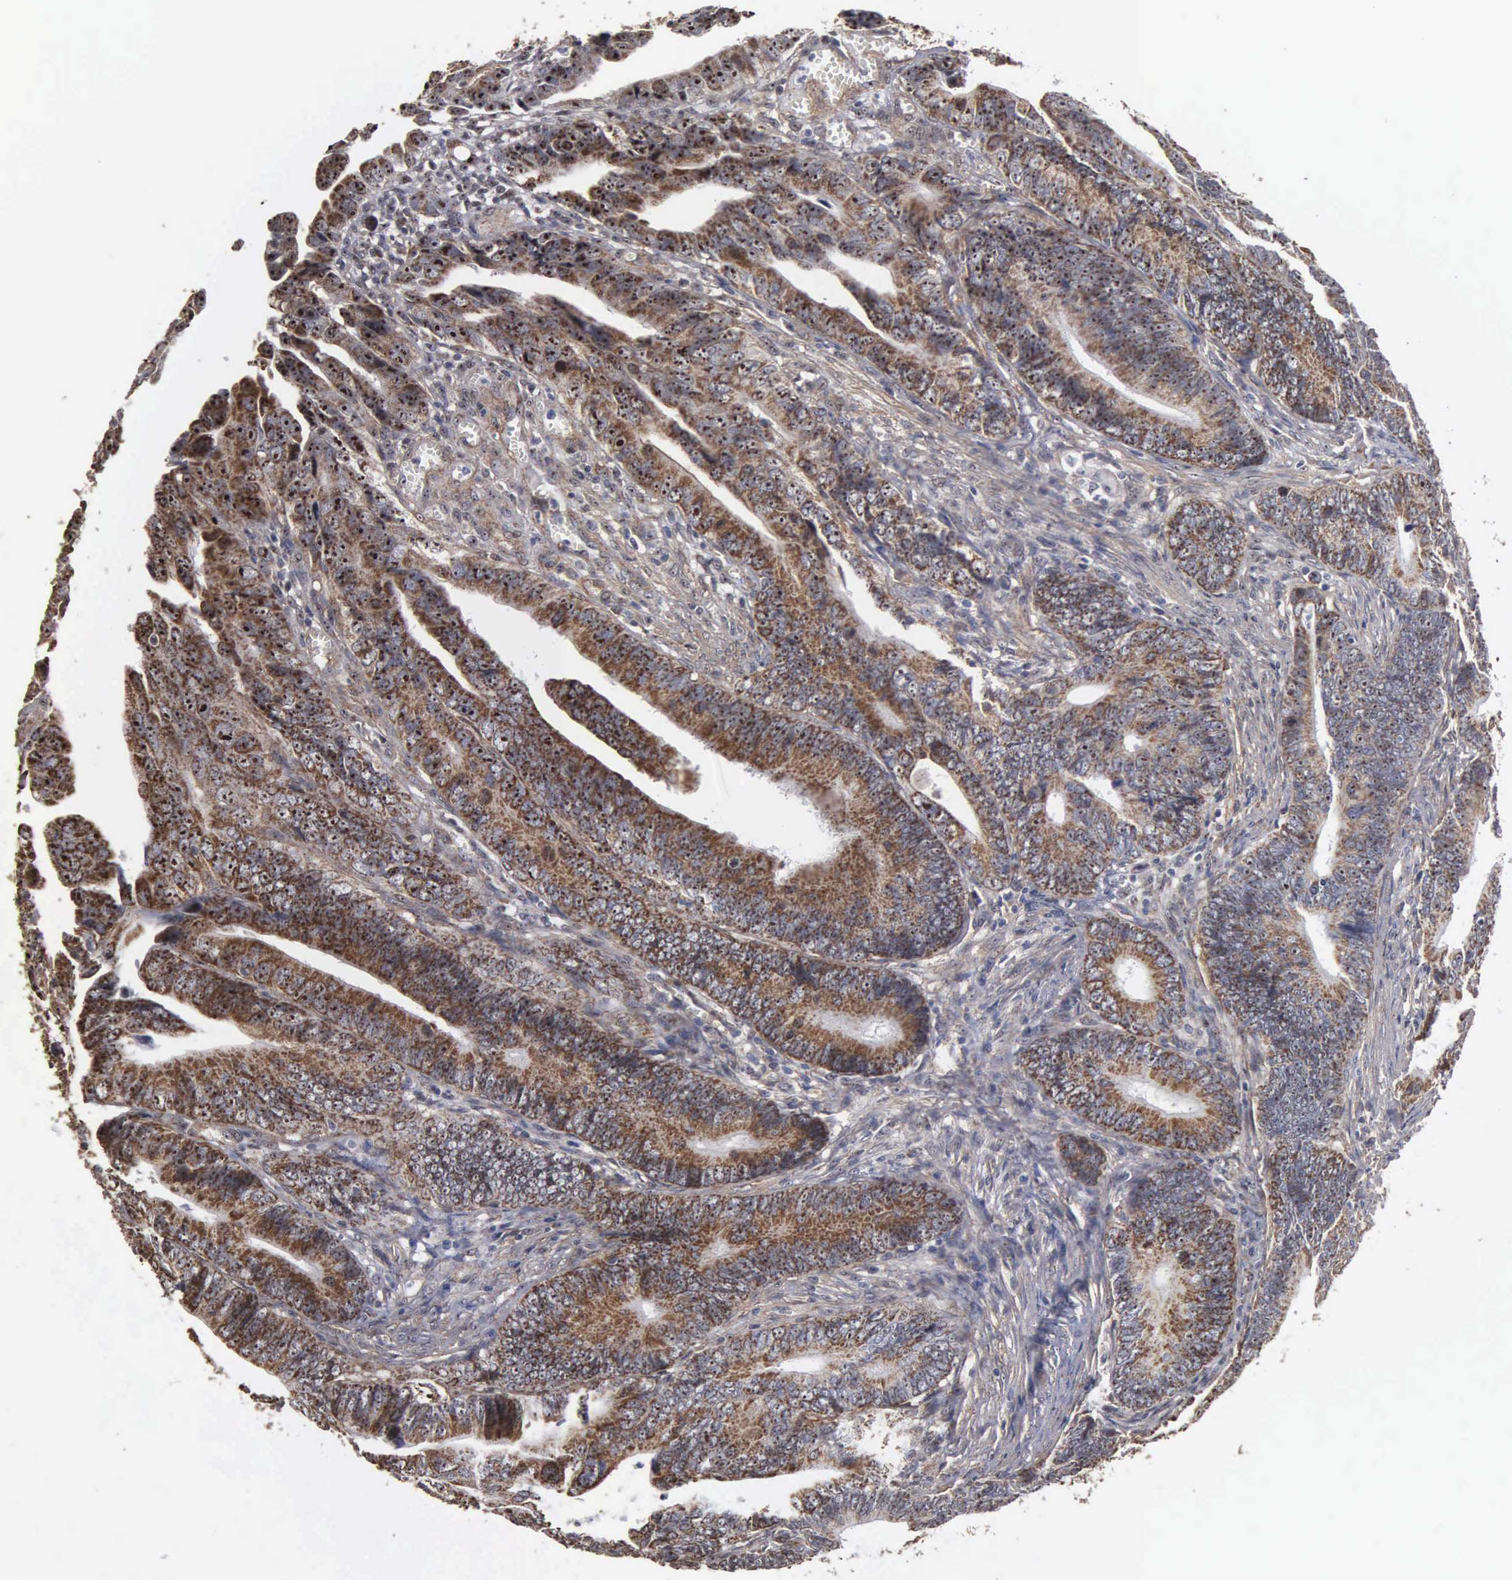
{"staining": {"intensity": "moderate", "quantity": ">75%", "location": "cytoplasmic/membranous,nuclear"}, "tissue": "colorectal cancer", "cell_type": "Tumor cells", "image_type": "cancer", "snomed": [{"axis": "morphology", "description": "Adenocarcinoma, NOS"}, {"axis": "topography", "description": "Colon"}], "caption": "Immunohistochemistry staining of colorectal cancer (adenocarcinoma), which displays medium levels of moderate cytoplasmic/membranous and nuclear expression in about >75% of tumor cells indicating moderate cytoplasmic/membranous and nuclear protein positivity. The staining was performed using DAB (brown) for protein detection and nuclei were counterstained in hematoxylin (blue).", "gene": "NGDN", "patient": {"sex": "female", "age": 78}}